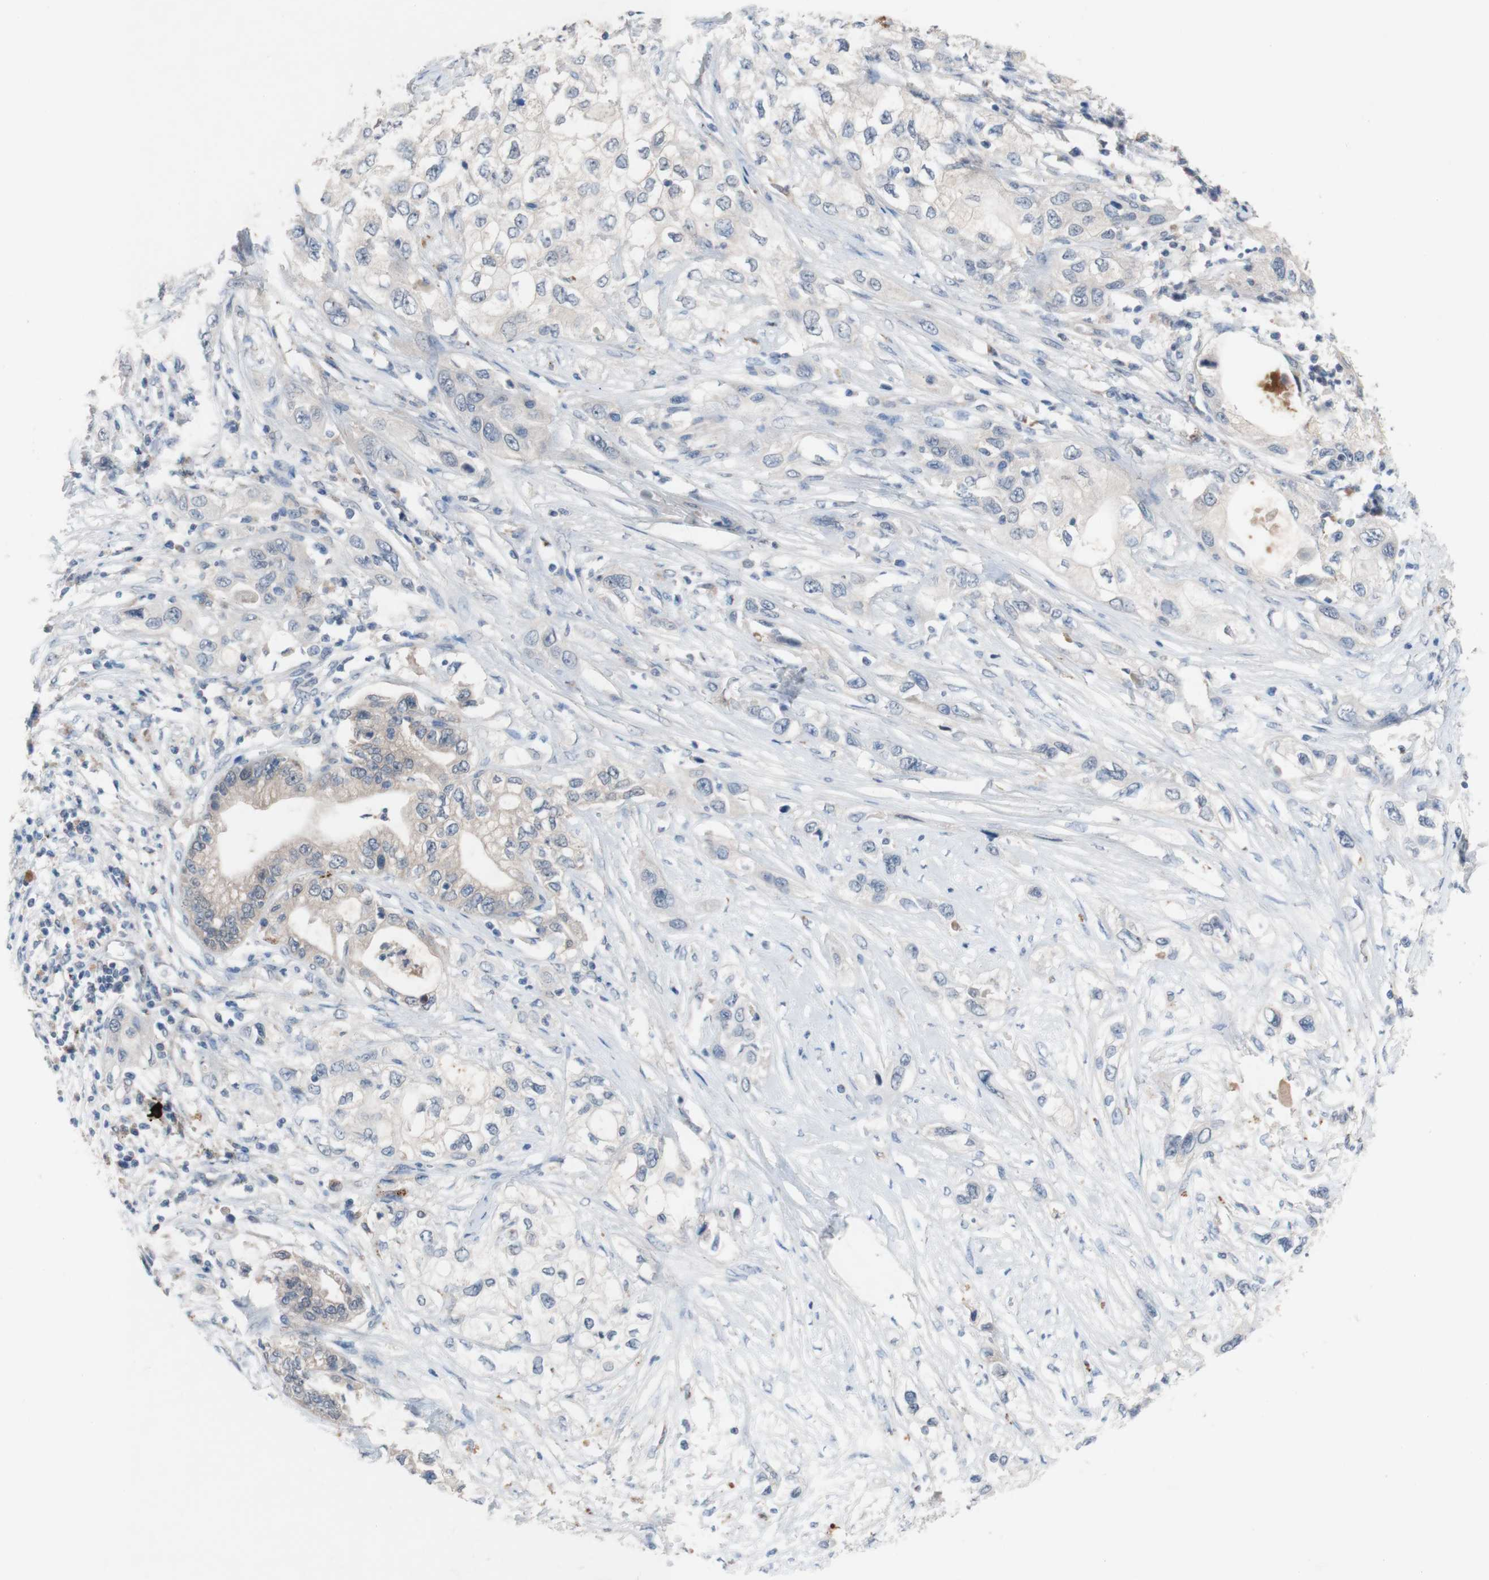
{"staining": {"intensity": "weak", "quantity": "<25%", "location": "cytoplasmic/membranous"}, "tissue": "pancreatic cancer", "cell_type": "Tumor cells", "image_type": "cancer", "snomed": [{"axis": "morphology", "description": "Adenocarcinoma, NOS"}, {"axis": "topography", "description": "Pancreas"}], "caption": "Immunohistochemical staining of pancreatic cancer demonstrates no significant staining in tumor cells.", "gene": "PEX2", "patient": {"sex": "female", "age": 70}}